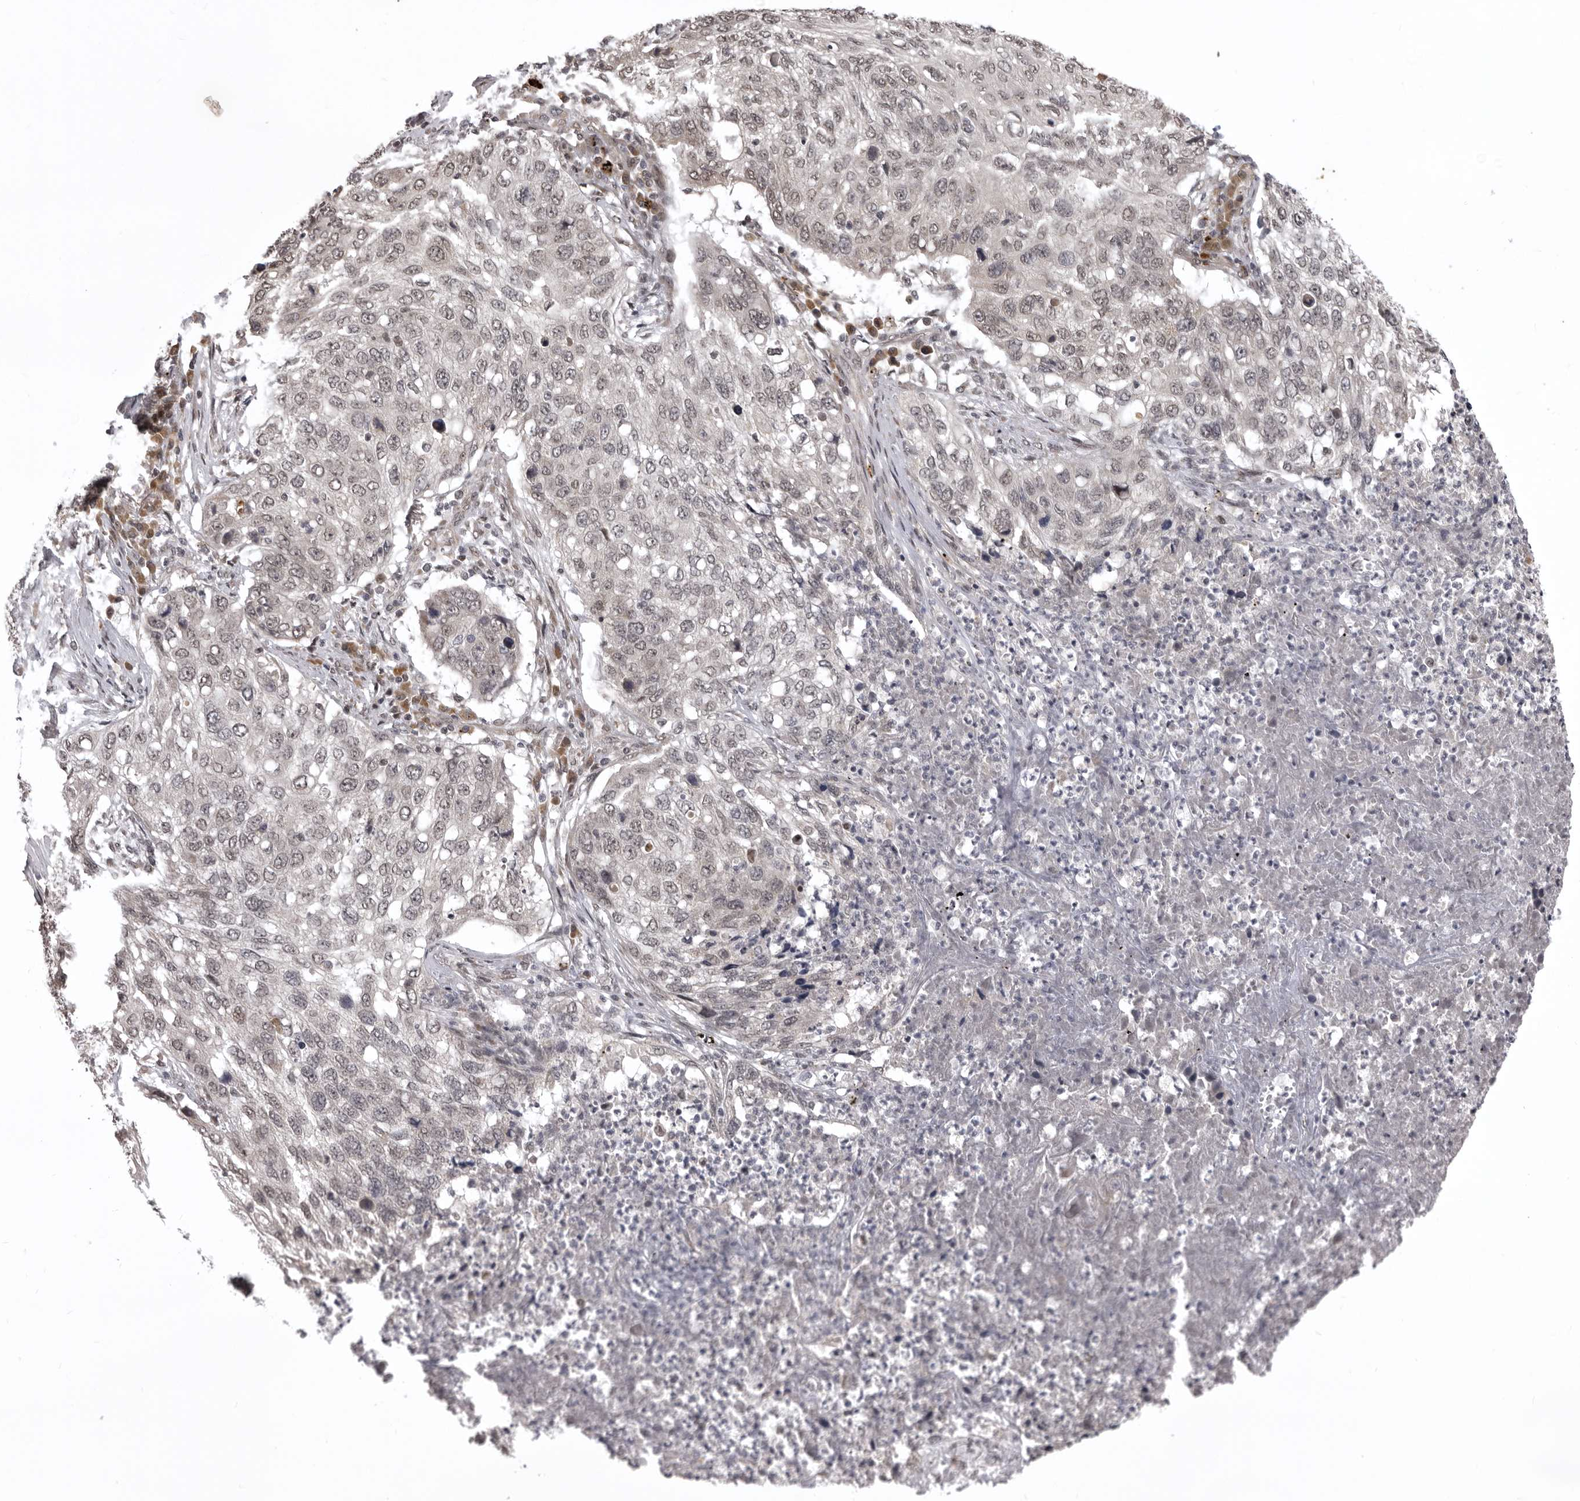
{"staining": {"intensity": "weak", "quantity": ">75%", "location": "nuclear"}, "tissue": "lung cancer", "cell_type": "Tumor cells", "image_type": "cancer", "snomed": [{"axis": "morphology", "description": "Squamous cell carcinoma, NOS"}, {"axis": "topography", "description": "Lung"}], "caption": "Immunohistochemistry of lung cancer (squamous cell carcinoma) reveals low levels of weak nuclear positivity in about >75% of tumor cells.", "gene": "C1orf109", "patient": {"sex": "female", "age": 63}}